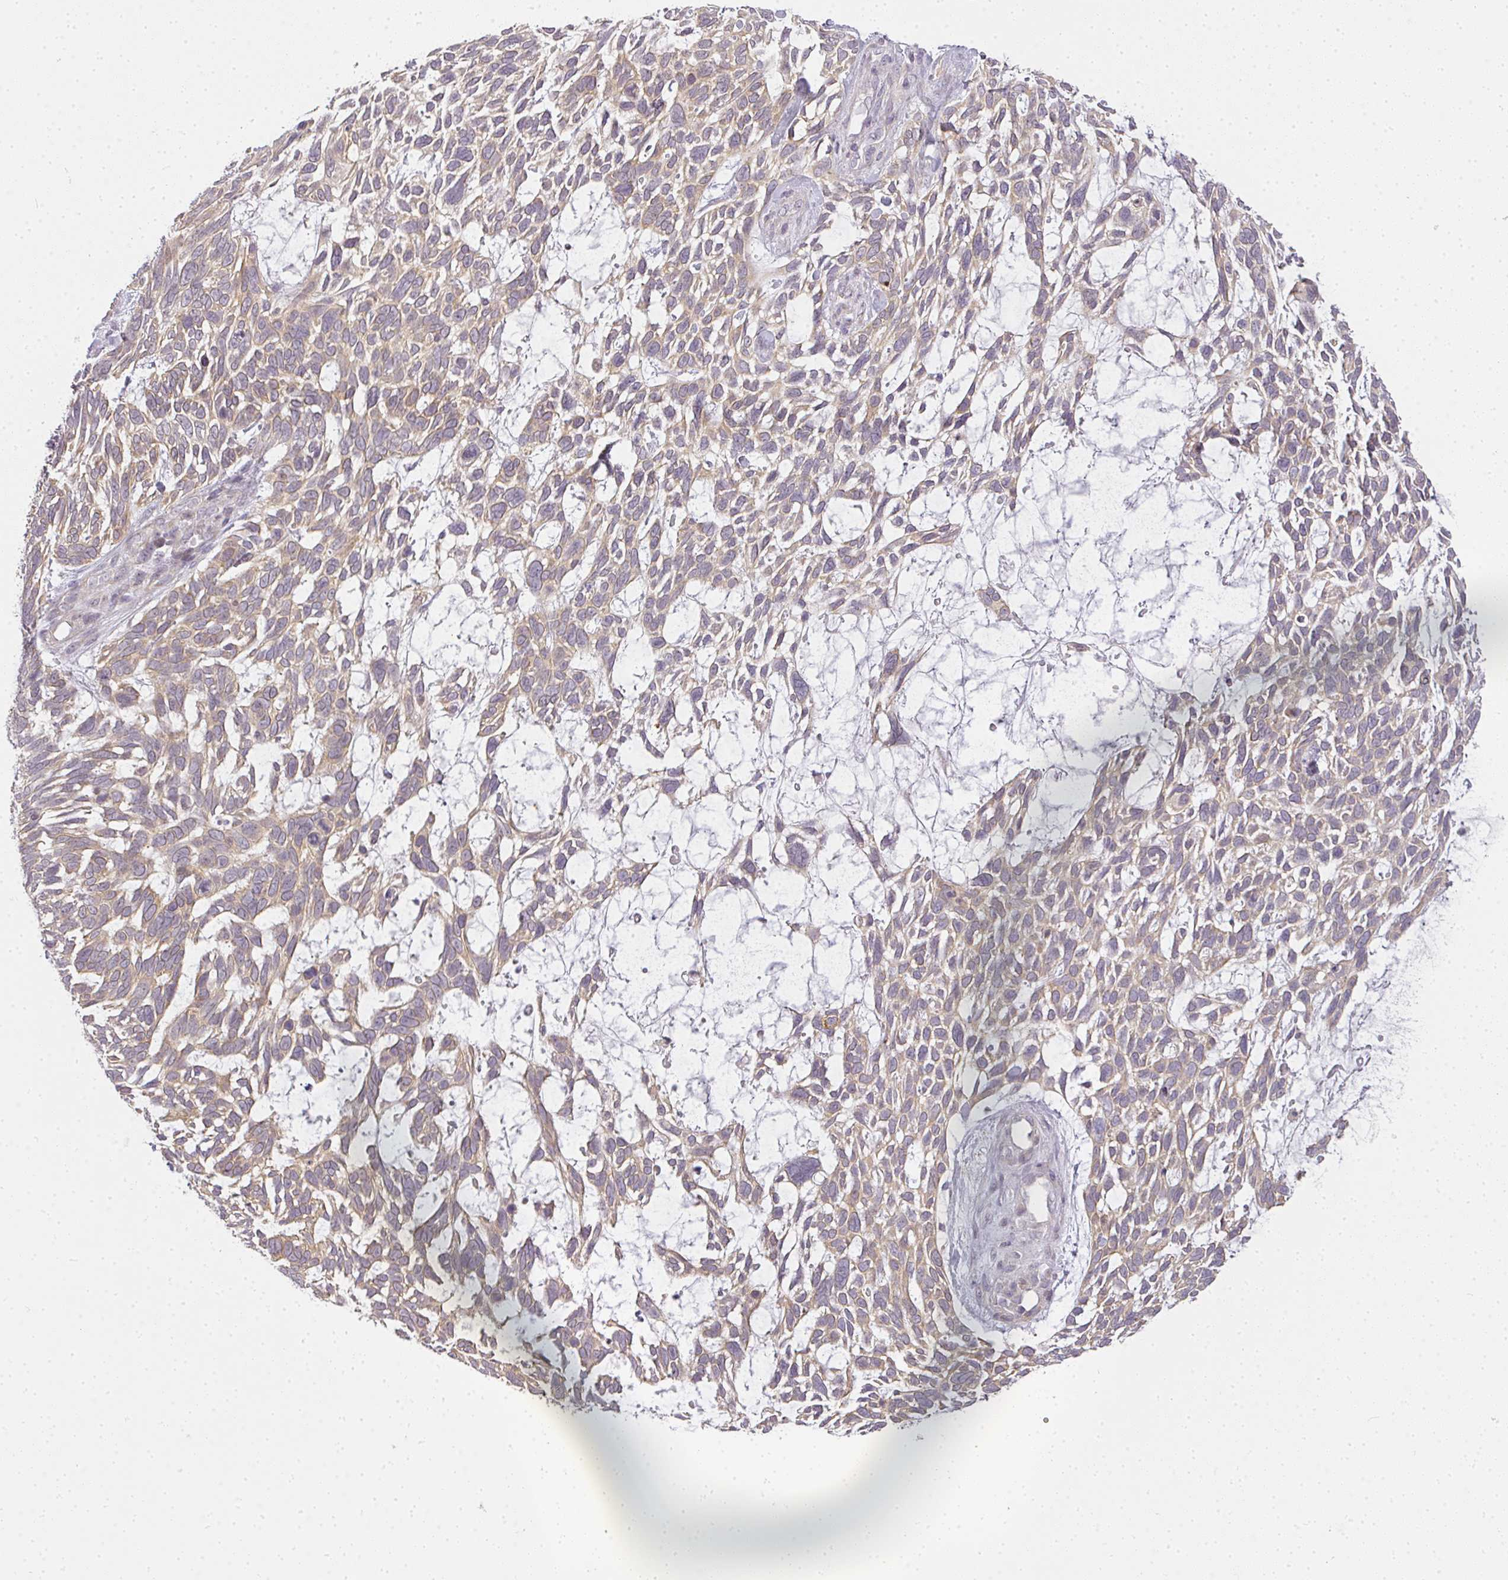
{"staining": {"intensity": "weak", "quantity": "25%-75%", "location": "cytoplasmic/membranous"}, "tissue": "skin cancer", "cell_type": "Tumor cells", "image_type": "cancer", "snomed": [{"axis": "morphology", "description": "Basal cell carcinoma"}, {"axis": "topography", "description": "Skin"}], "caption": "This photomicrograph displays immunohistochemistry staining of human skin cancer (basal cell carcinoma), with low weak cytoplasmic/membranous staining in about 25%-75% of tumor cells.", "gene": "MED19", "patient": {"sex": "male", "age": 88}}